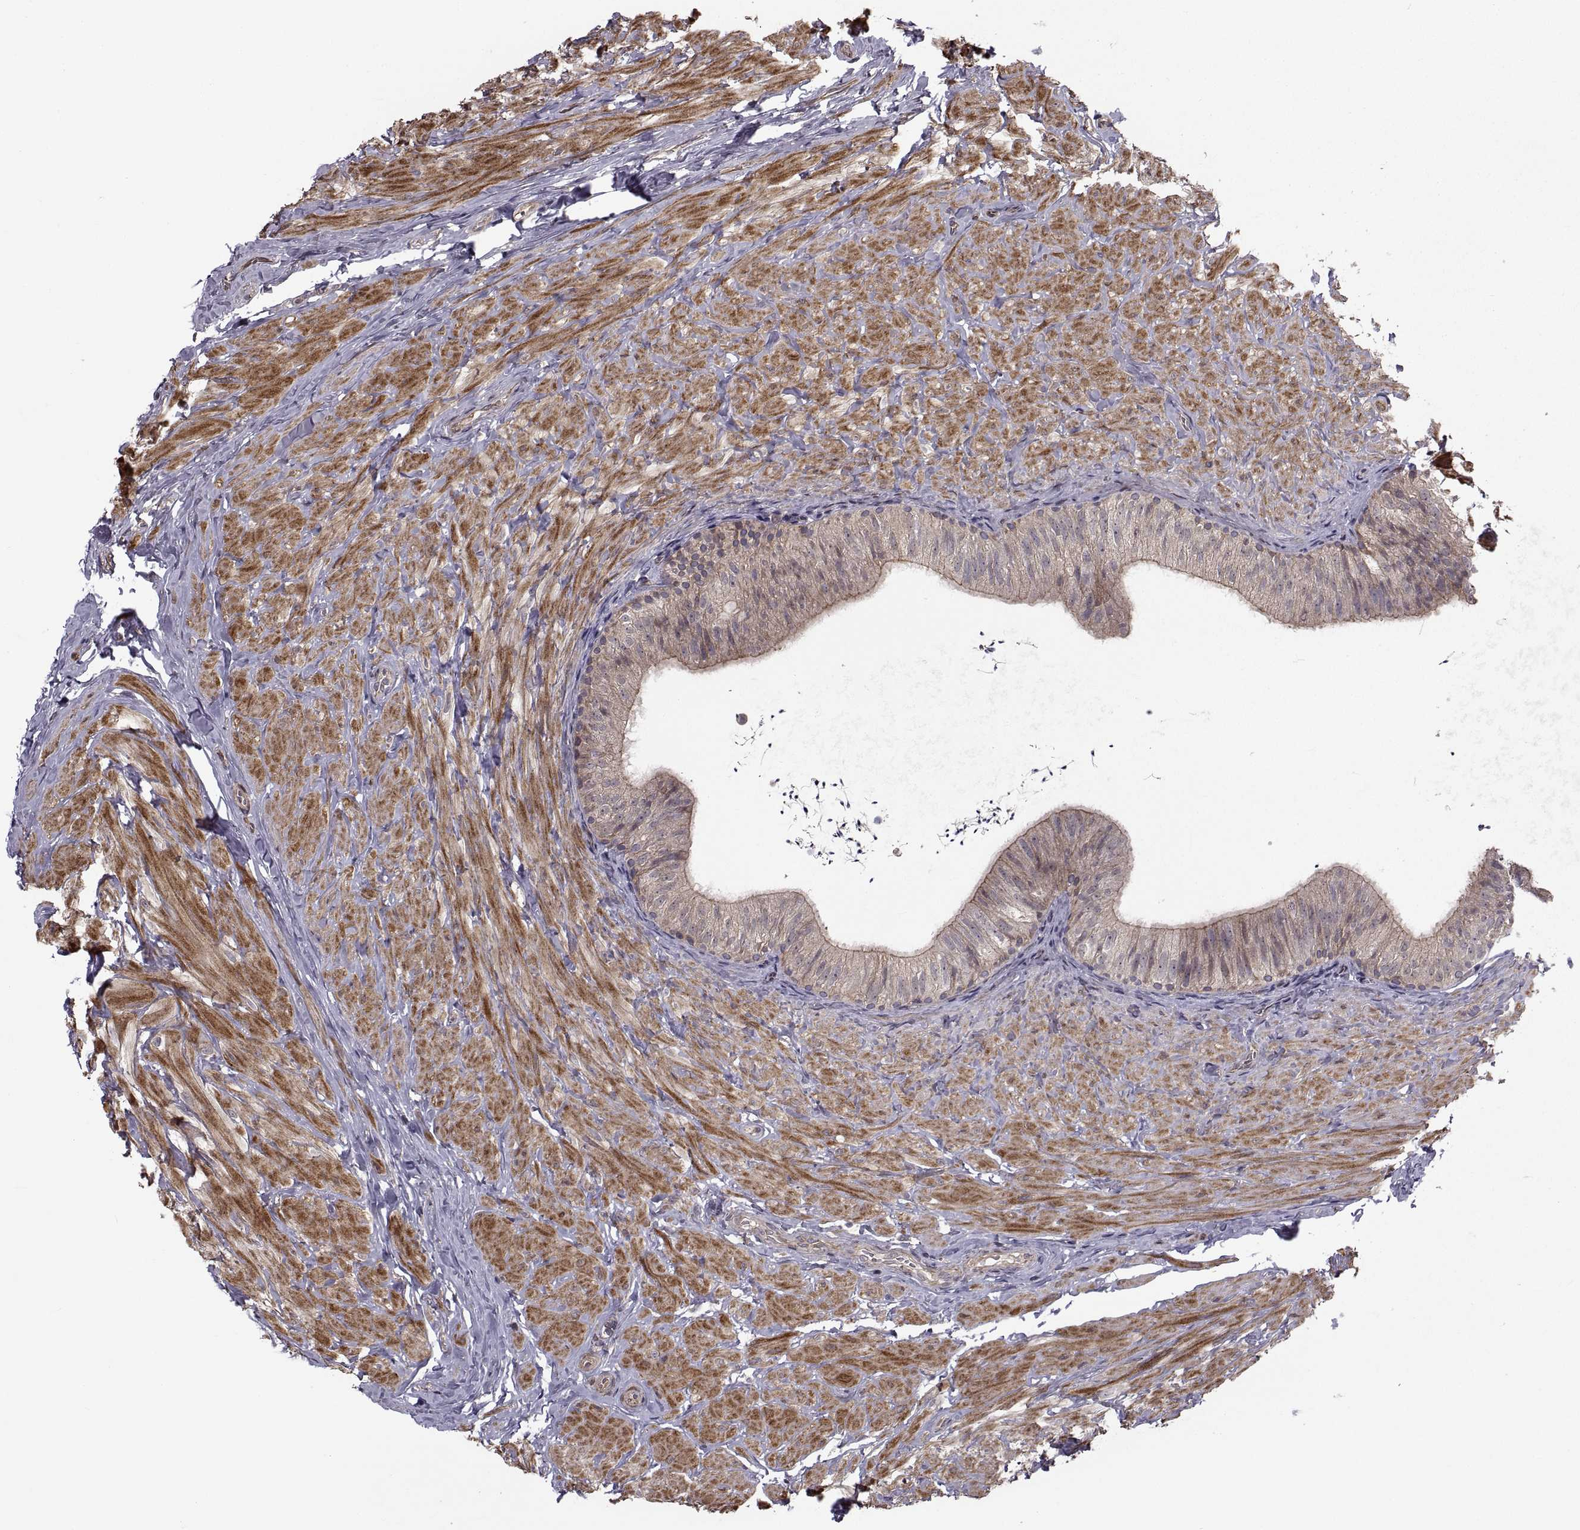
{"staining": {"intensity": "weak", "quantity": ">75%", "location": "cytoplasmic/membranous"}, "tissue": "epididymis", "cell_type": "Glandular cells", "image_type": "normal", "snomed": [{"axis": "morphology", "description": "Normal tissue, NOS"}, {"axis": "topography", "description": "Epididymis"}], "caption": "Protein staining shows weak cytoplasmic/membranous expression in approximately >75% of glandular cells in unremarkable epididymis.", "gene": "PMM2", "patient": {"sex": "male", "age": 32}}